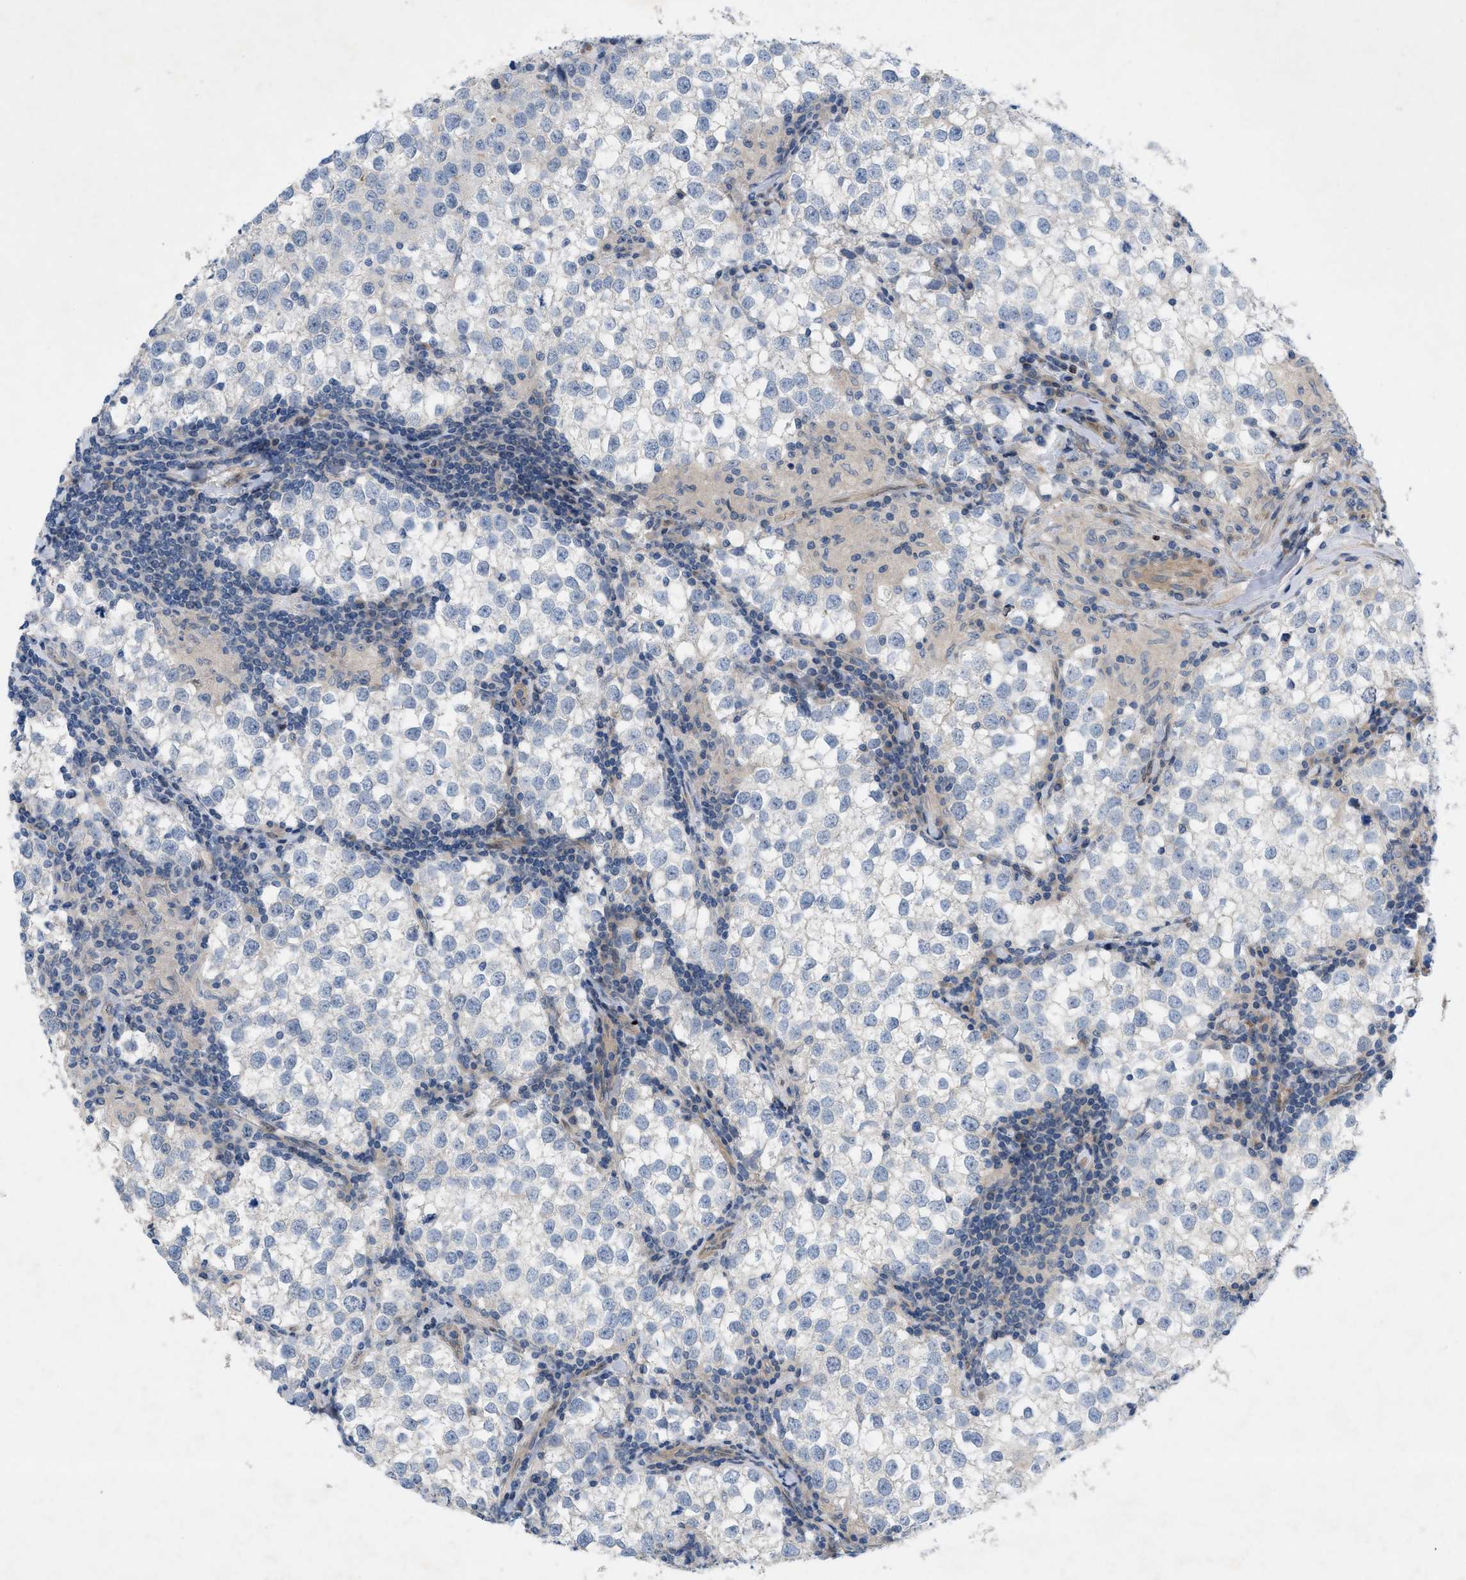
{"staining": {"intensity": "negative", "quantity": "none", "location": "none"}, "tissue": "testis cancer", "cell_type": "Tumor cells", "image_type": "cancer", "snomed": [{"axis": "morphology", "description": "Seminoma, NOS"}, {"axis": "morphology", "description": "Carcinoma, Embryonal, NOS"}, {"axis": "topography", "description": "Testis"}], "caption": "The photomicrograph shows no staining of tumor cells in testis seminoma.", "gene": "NDEL1", "patient": {"sex": "male", "age": 36}}